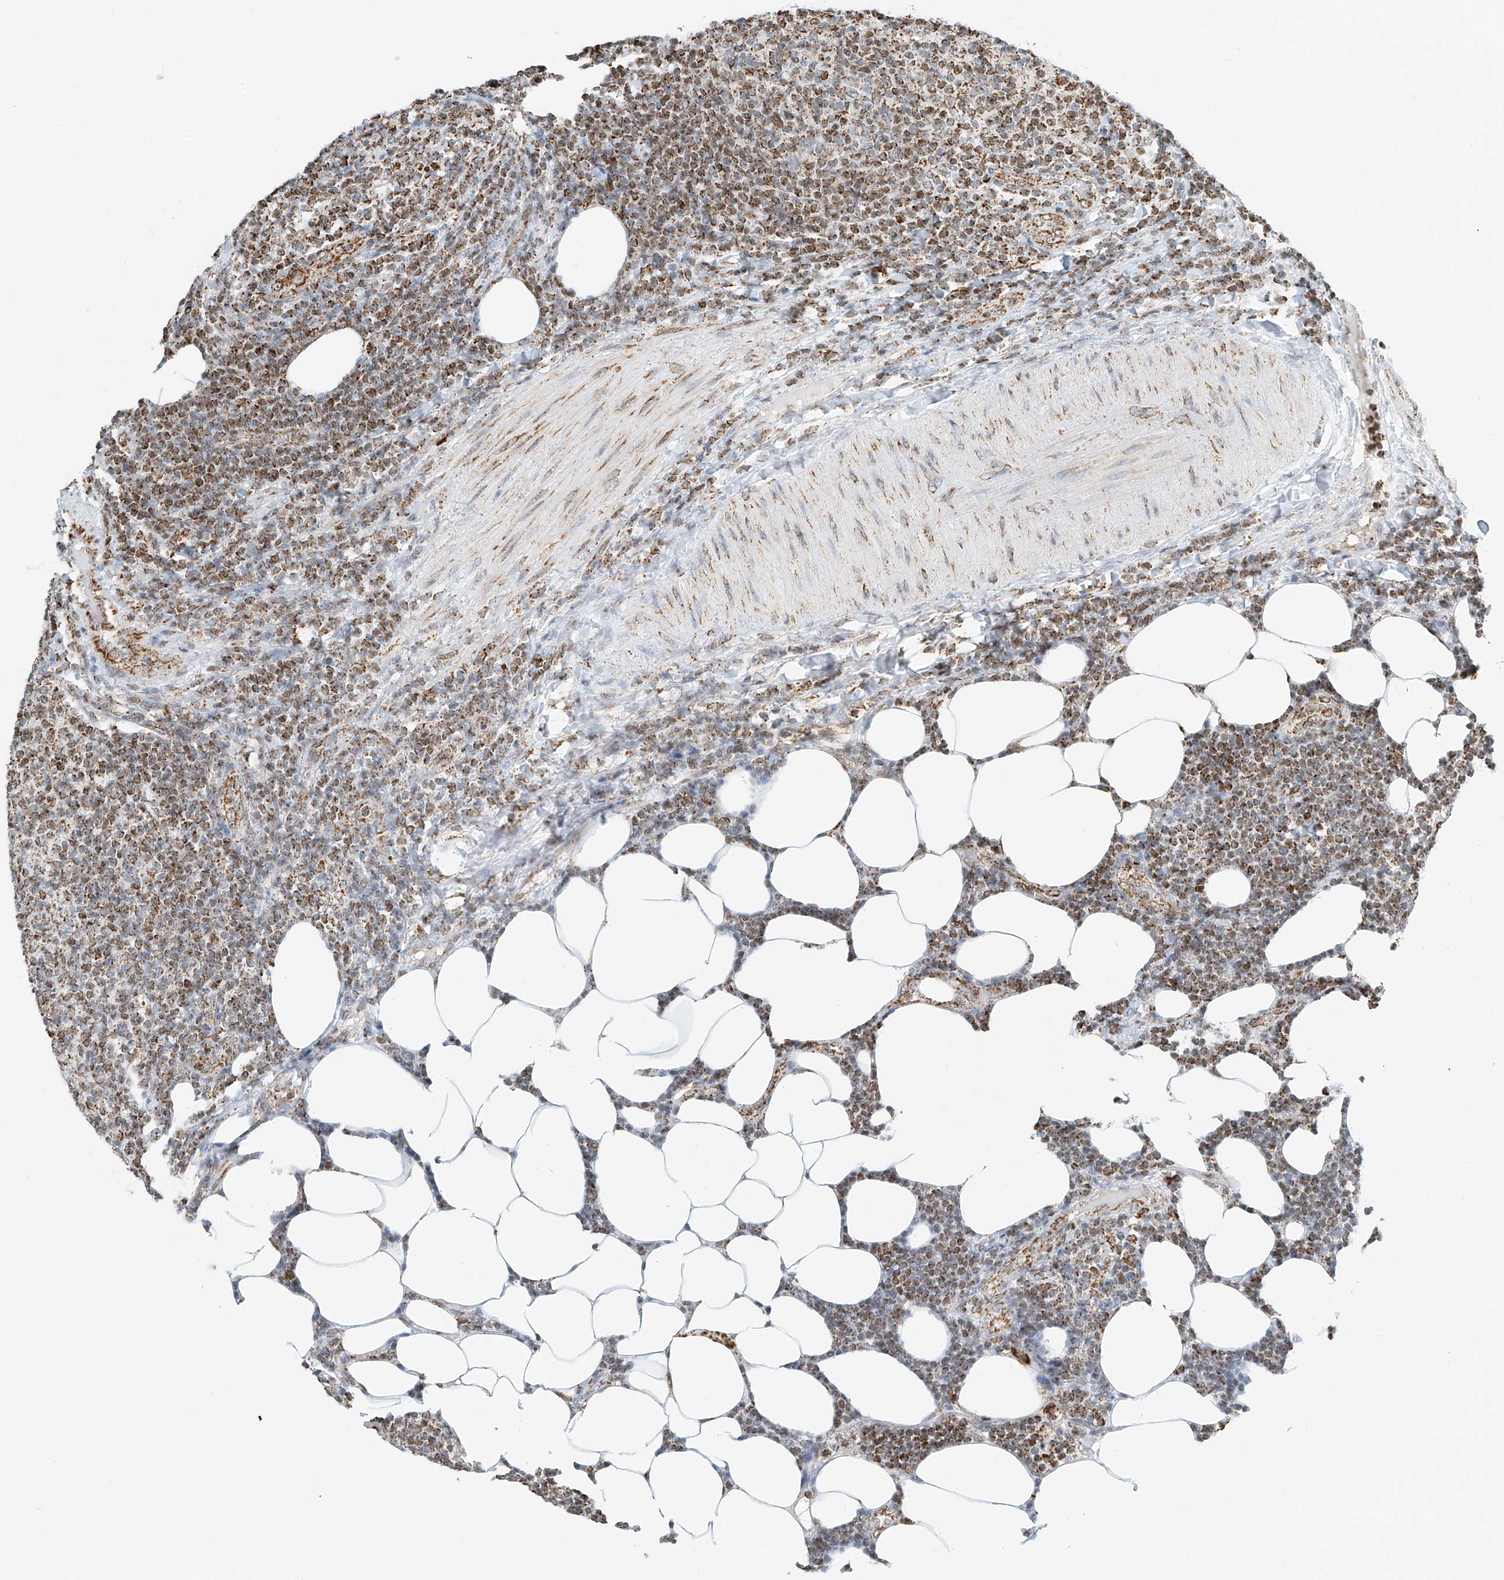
{"staining": {"intensity": "moderate", "quantity": ">75%", "location": "cytoplasmic/membranous"}, "tissue": "lymphoma", "cell_type": "Tumor cells", "image_type": "cancer", "snomed": [{"axis": "morphology", "description": "Malignant lymphoma, non-Hodgkin's type, Low grade"}, {"axis": "topography", "description": "Lymph node"}], "caption": "The image displays a brown stain indicating the presence of a protein in the cytoplasmic/membranous of tumor cells in lymphoma. (Stains: DAB (3,3'-diaminobenzidine) in brown, nuclei in blue, Microscopy: brightfield microscopy at high magnification).", "gene": "PPA2", "patient": {"sex": "male", "age": 66}}